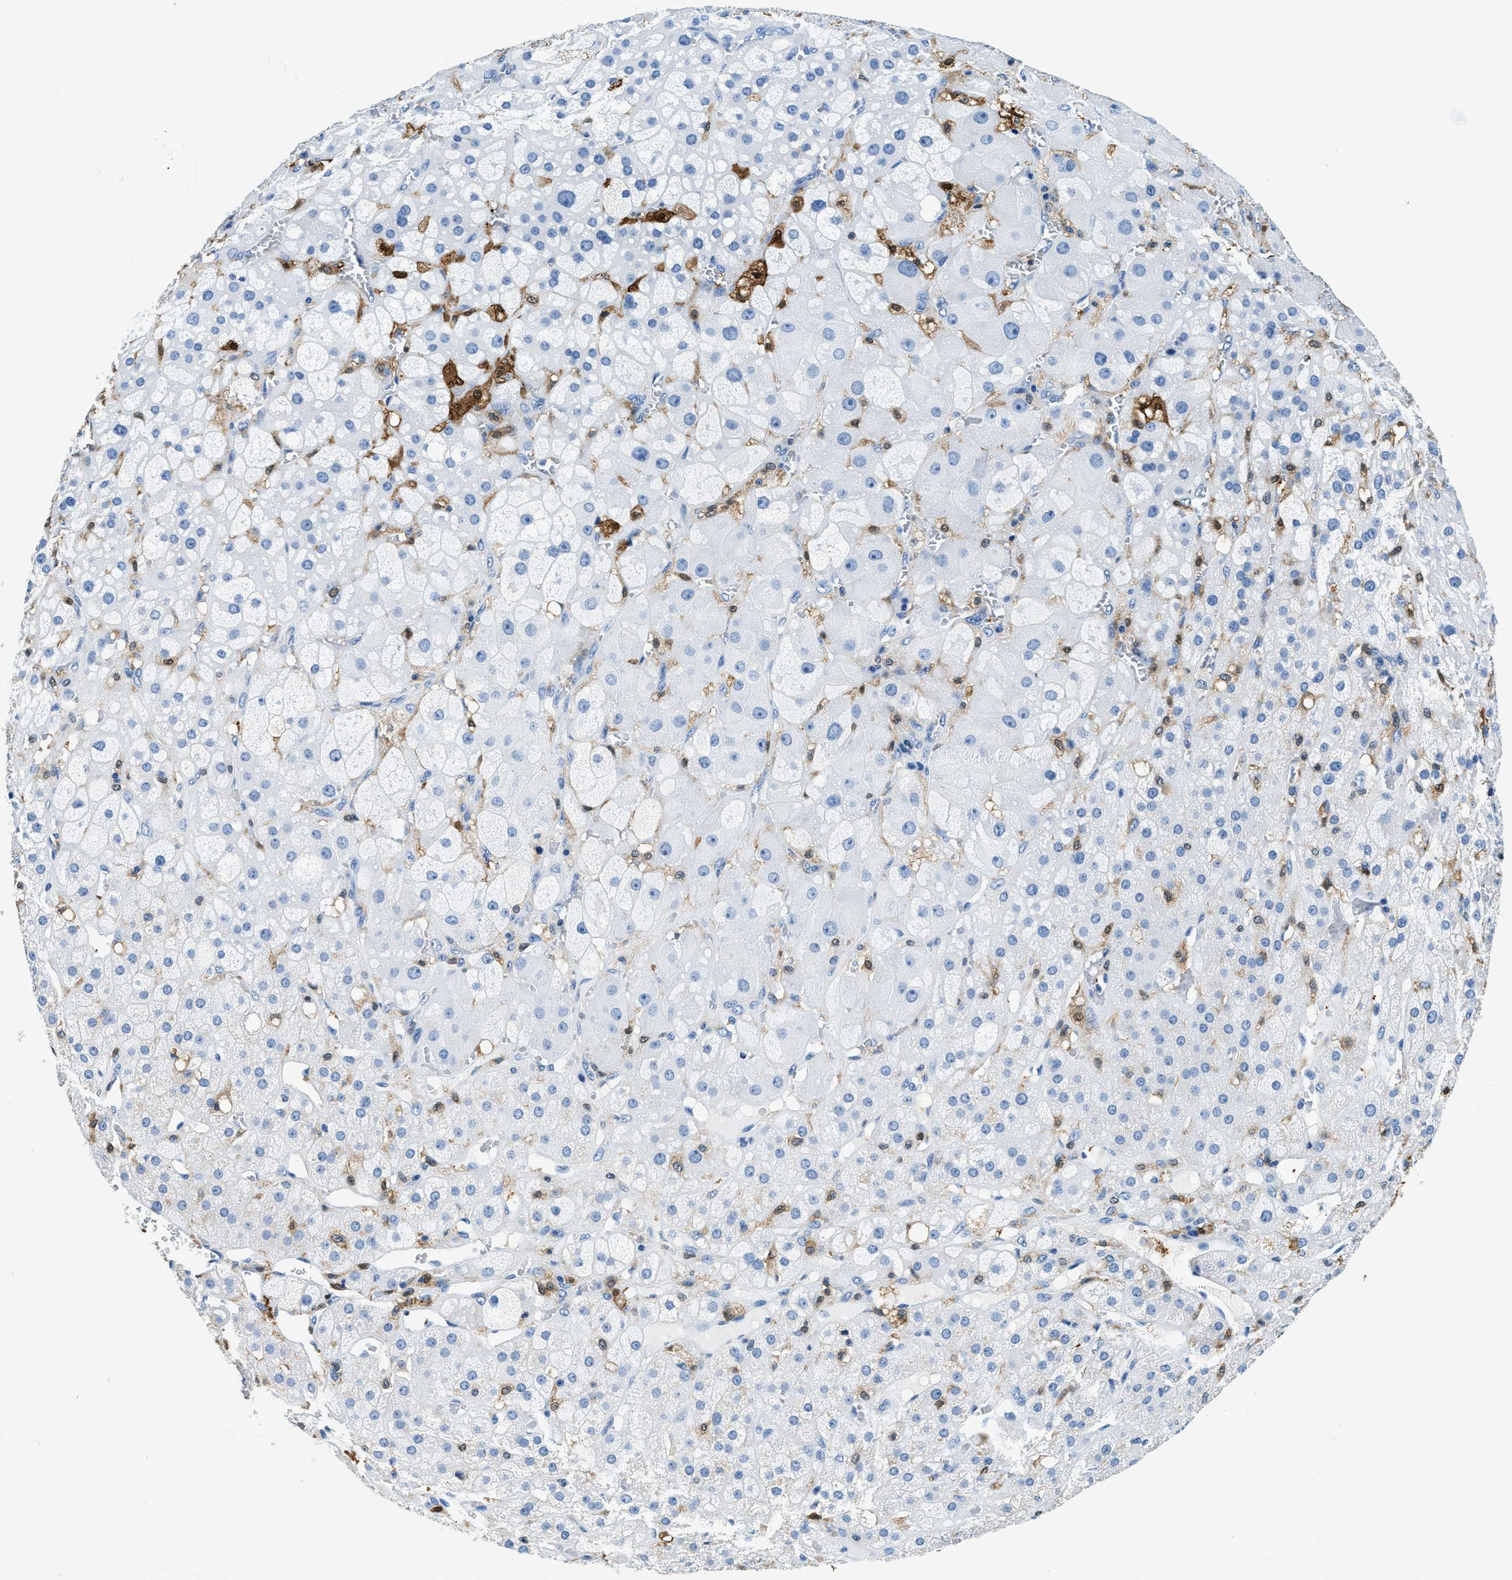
{"staining": {"intensity": "negative", "quantity": "none", "location": "none"}, "tissue": "adrenal gland", "cell_type": "Glandular cells", "image_type": "normal", "snomed": [{"axis": "morphology", "description": "Normal tissue, NOS"}, {"axis": "topography", "description": "Adrenal gland"}], "caption": "The histopathology image shows no staining of glandular cells in normal adrenal gland.", "gene": "CAPG", "patient": {"sex": "female", "age": 47}}